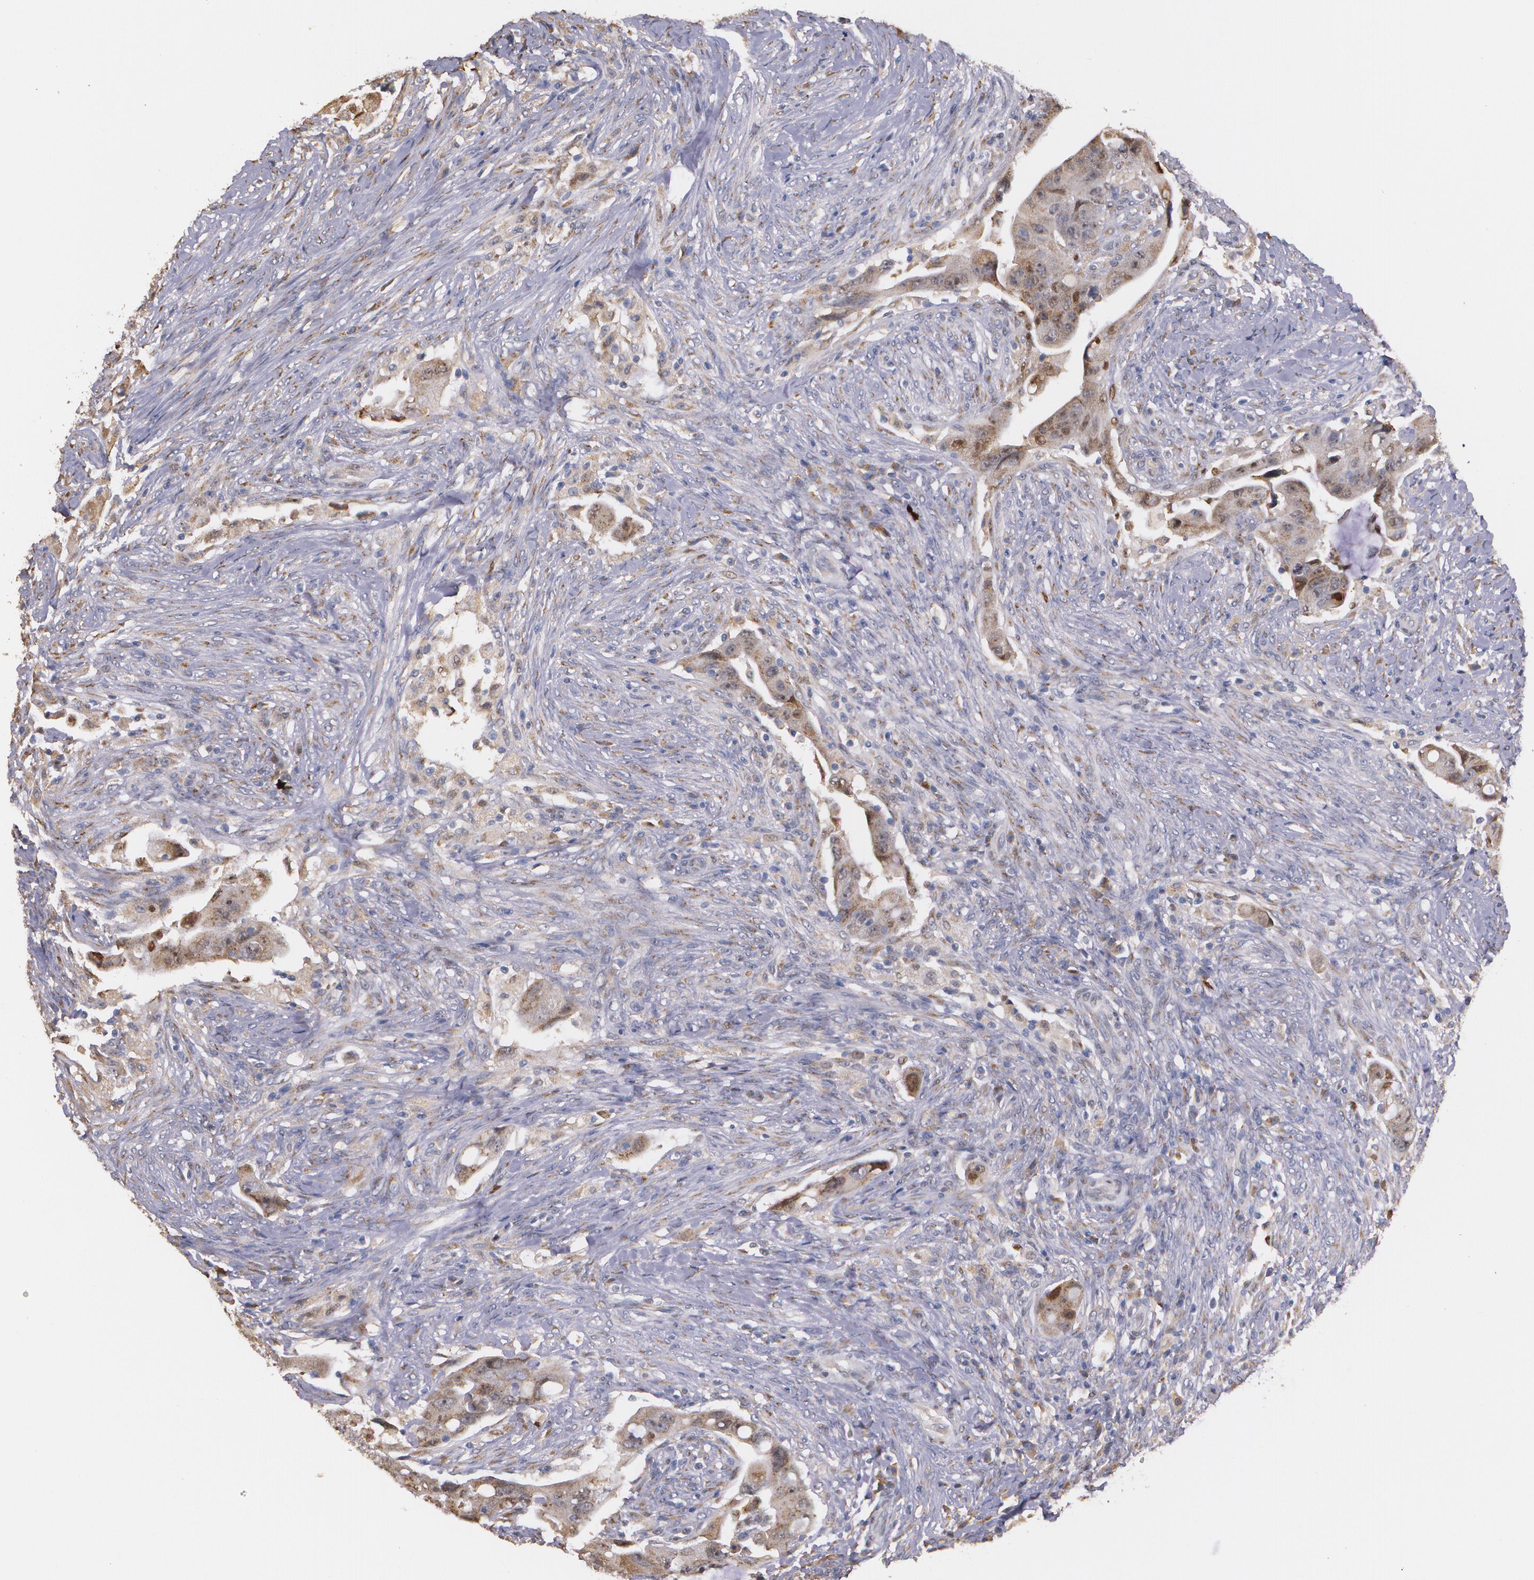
{"staining": {"intensity": "moderate", "quantity": ">75%", "location": "cytoplasmic/membranous"}, "tissue": "colorectal cancer", "cell_type": "Tumor cells", "image_type": "cancer", "snomed": [{"axis": "morphology", "description": "Adenocarcinoma, NOS"}, {"axis": "topography", "description": "Rectum"}], "caption": "There is medium levels of moderate cytoplasmic/membranous positivity in tumor cells of colorectal cancer, as demonstrated by immunohistochemical staining (brown color).", "gene": "ATF3", "patient": {"sex": "female", "age": 71}}